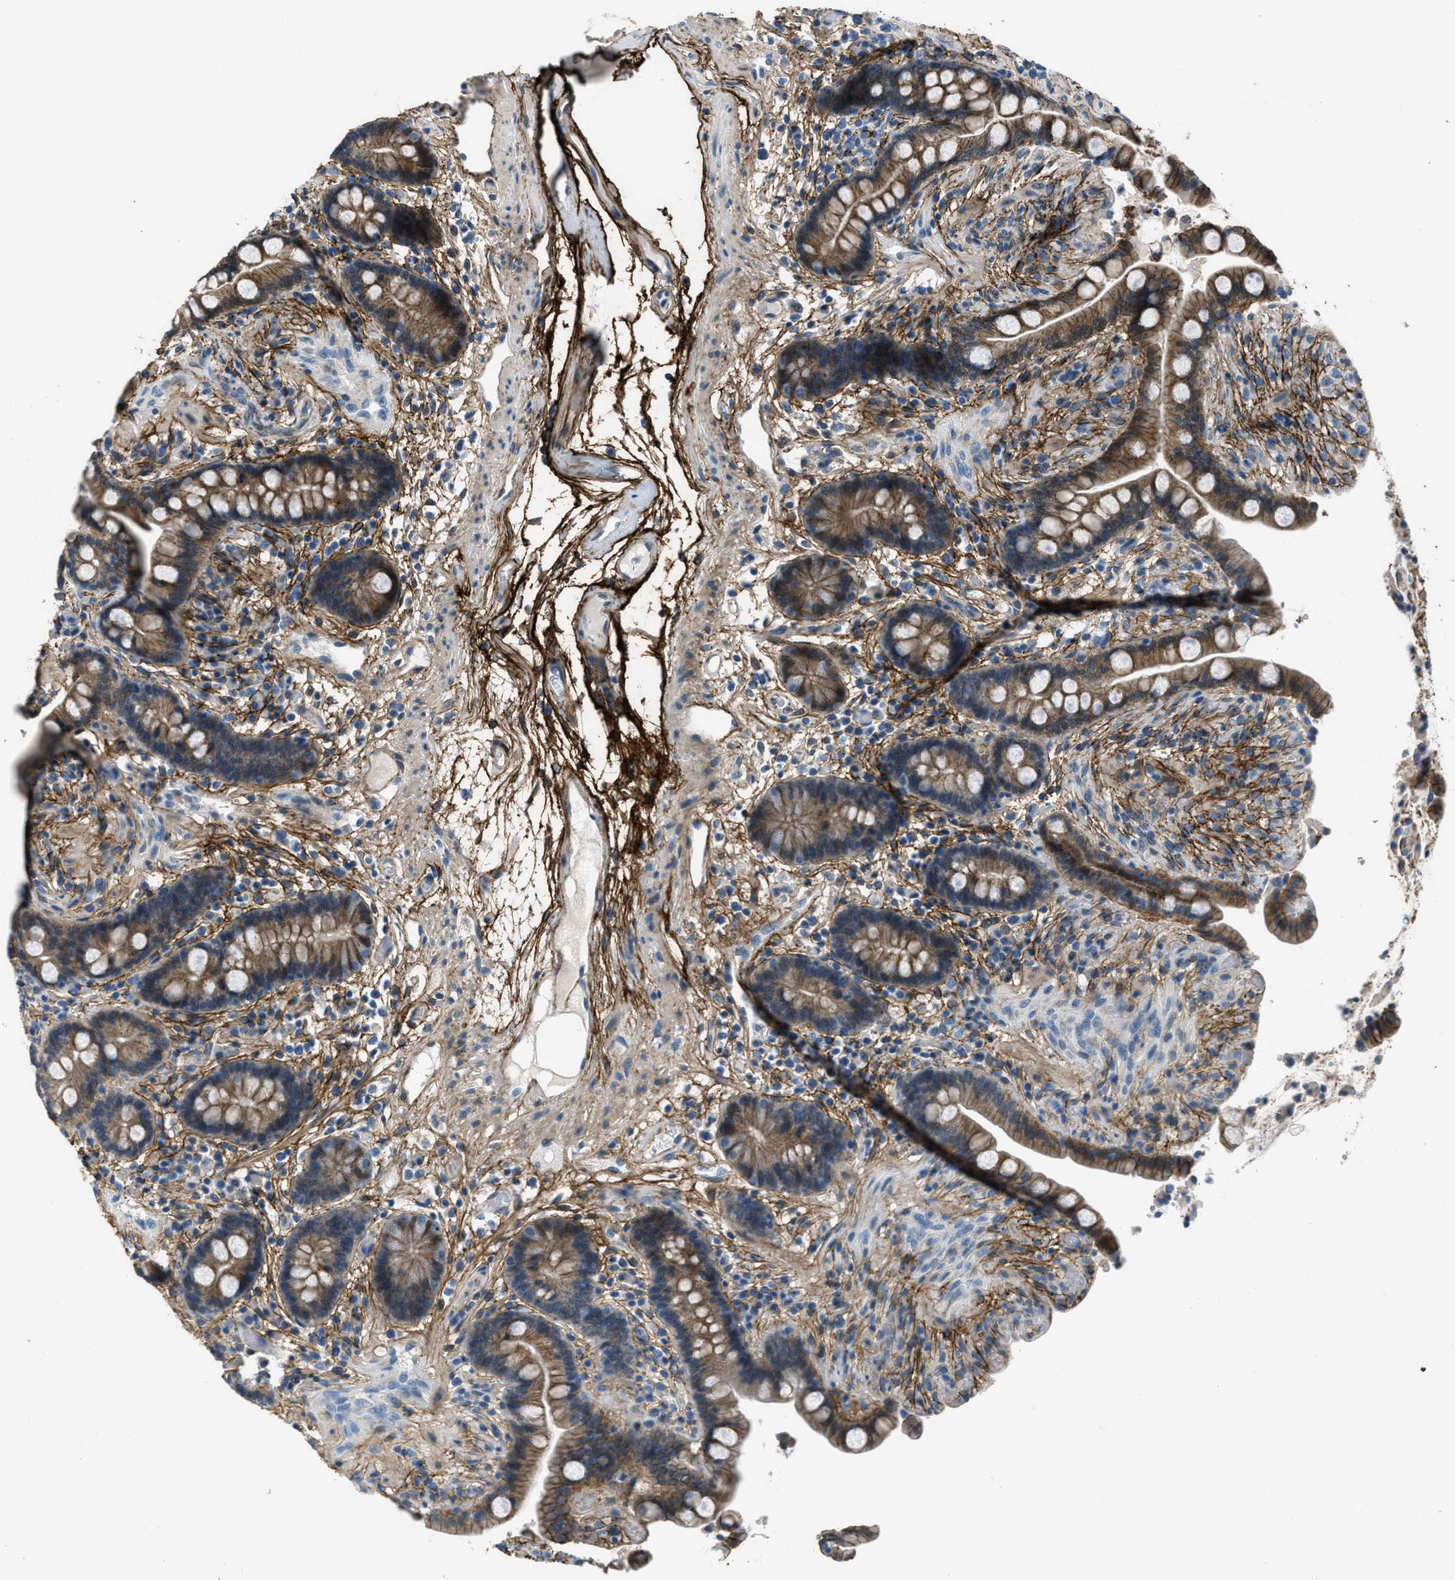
{"staining": {"intensity": "moderate", "quantity": ">75%", "location": "cytoplasmic/membranous"}, "tissue": "colon", "cell_type": "Endothelial cells", "image_type": "normal", "snomed": [{"axis": "morphology", "description": "Normal tissue, NOS"}, {"axis": "topography", "description": "Colon"}], "caption": "Protein staining exhibits moderate cytoplasmic/membranous expression in approximately >75% of endothelial cells in benign colon.", "gene": "FBN1", "patient": {"sex": "male", "age": 73}}